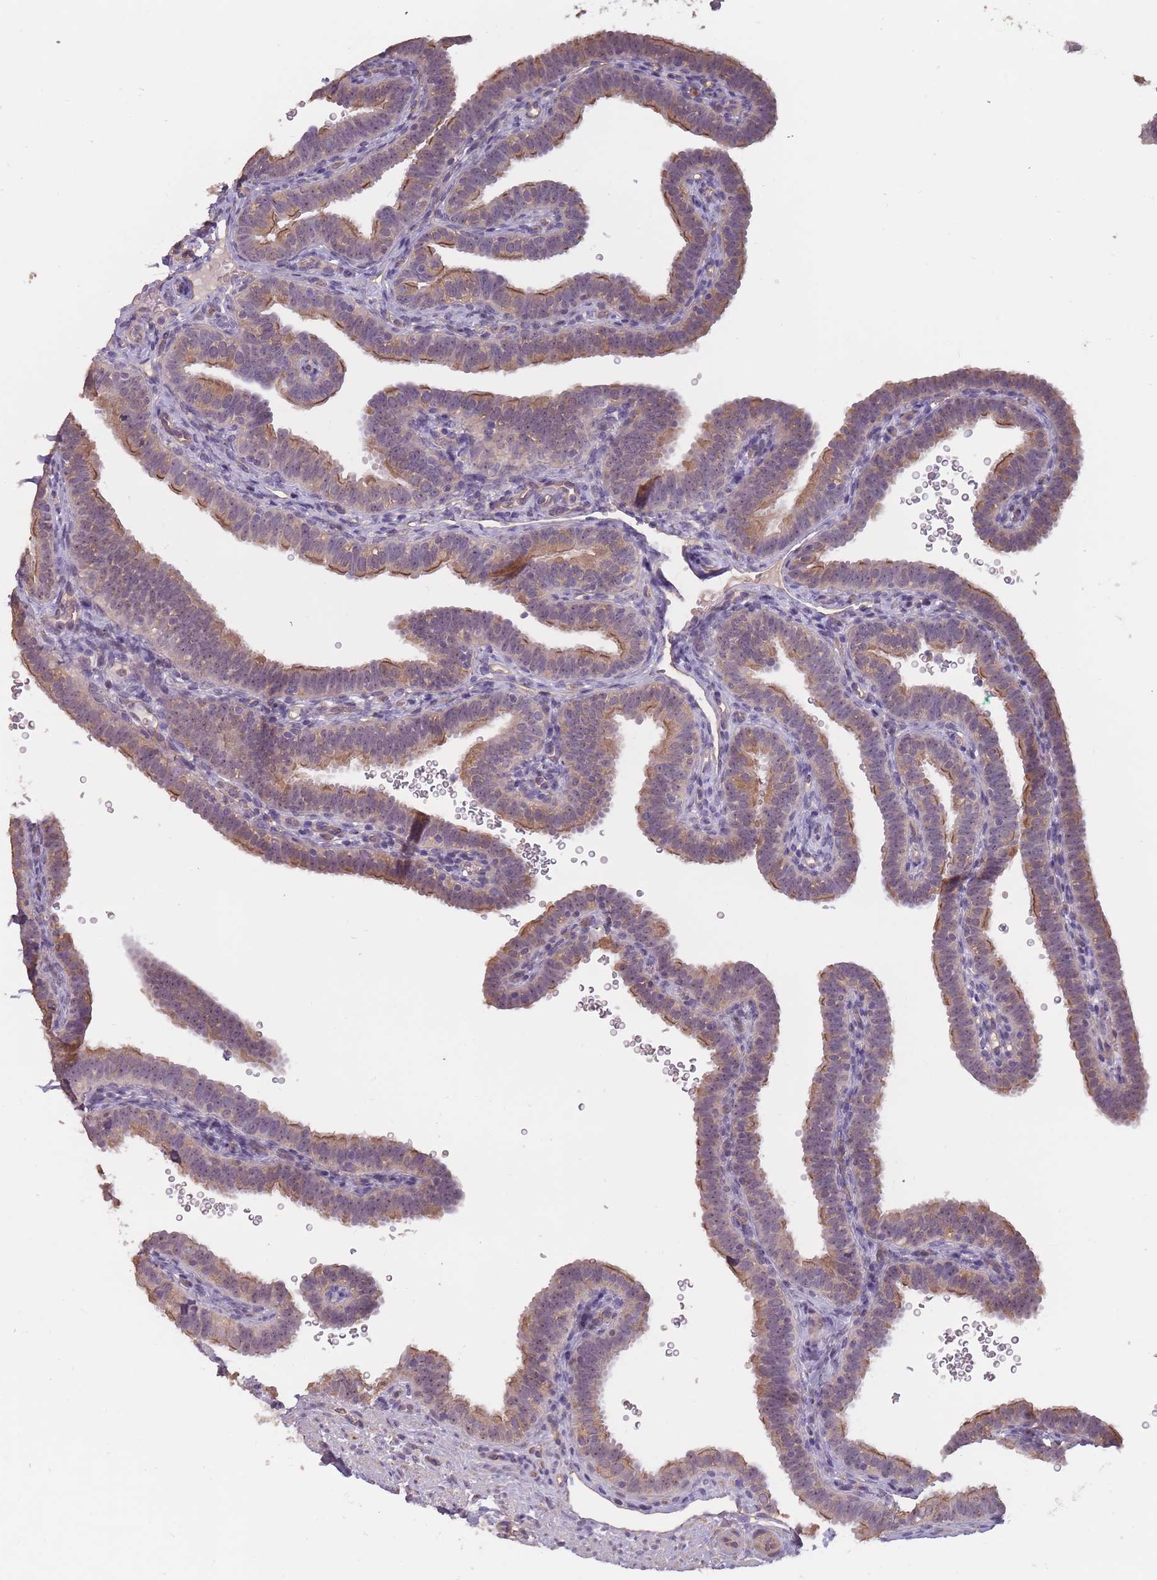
{"staining": {"intensity": "weak", "quantity": "25%-75%", "location": "cytoplasmic/membranous"}, "tissue": "fallopian tube", "cell_type": "Glandular cells", "image_type": "normal", "snomed": [{"axis": "morphology", "description": "Normal tissue, NOS"}, {"axis": "topography", "description": "Fallopian tube"}], "caption": "Protein staining exhibits weak cytoplasmic/membranous expression in about 25%-75% of glandular cells in benign fallopian tube. (Brightfield microscopy of DAB IHC at high magnification).", "gene": "KIAA1755", "patient": {"sex": "female", "age": 41}}